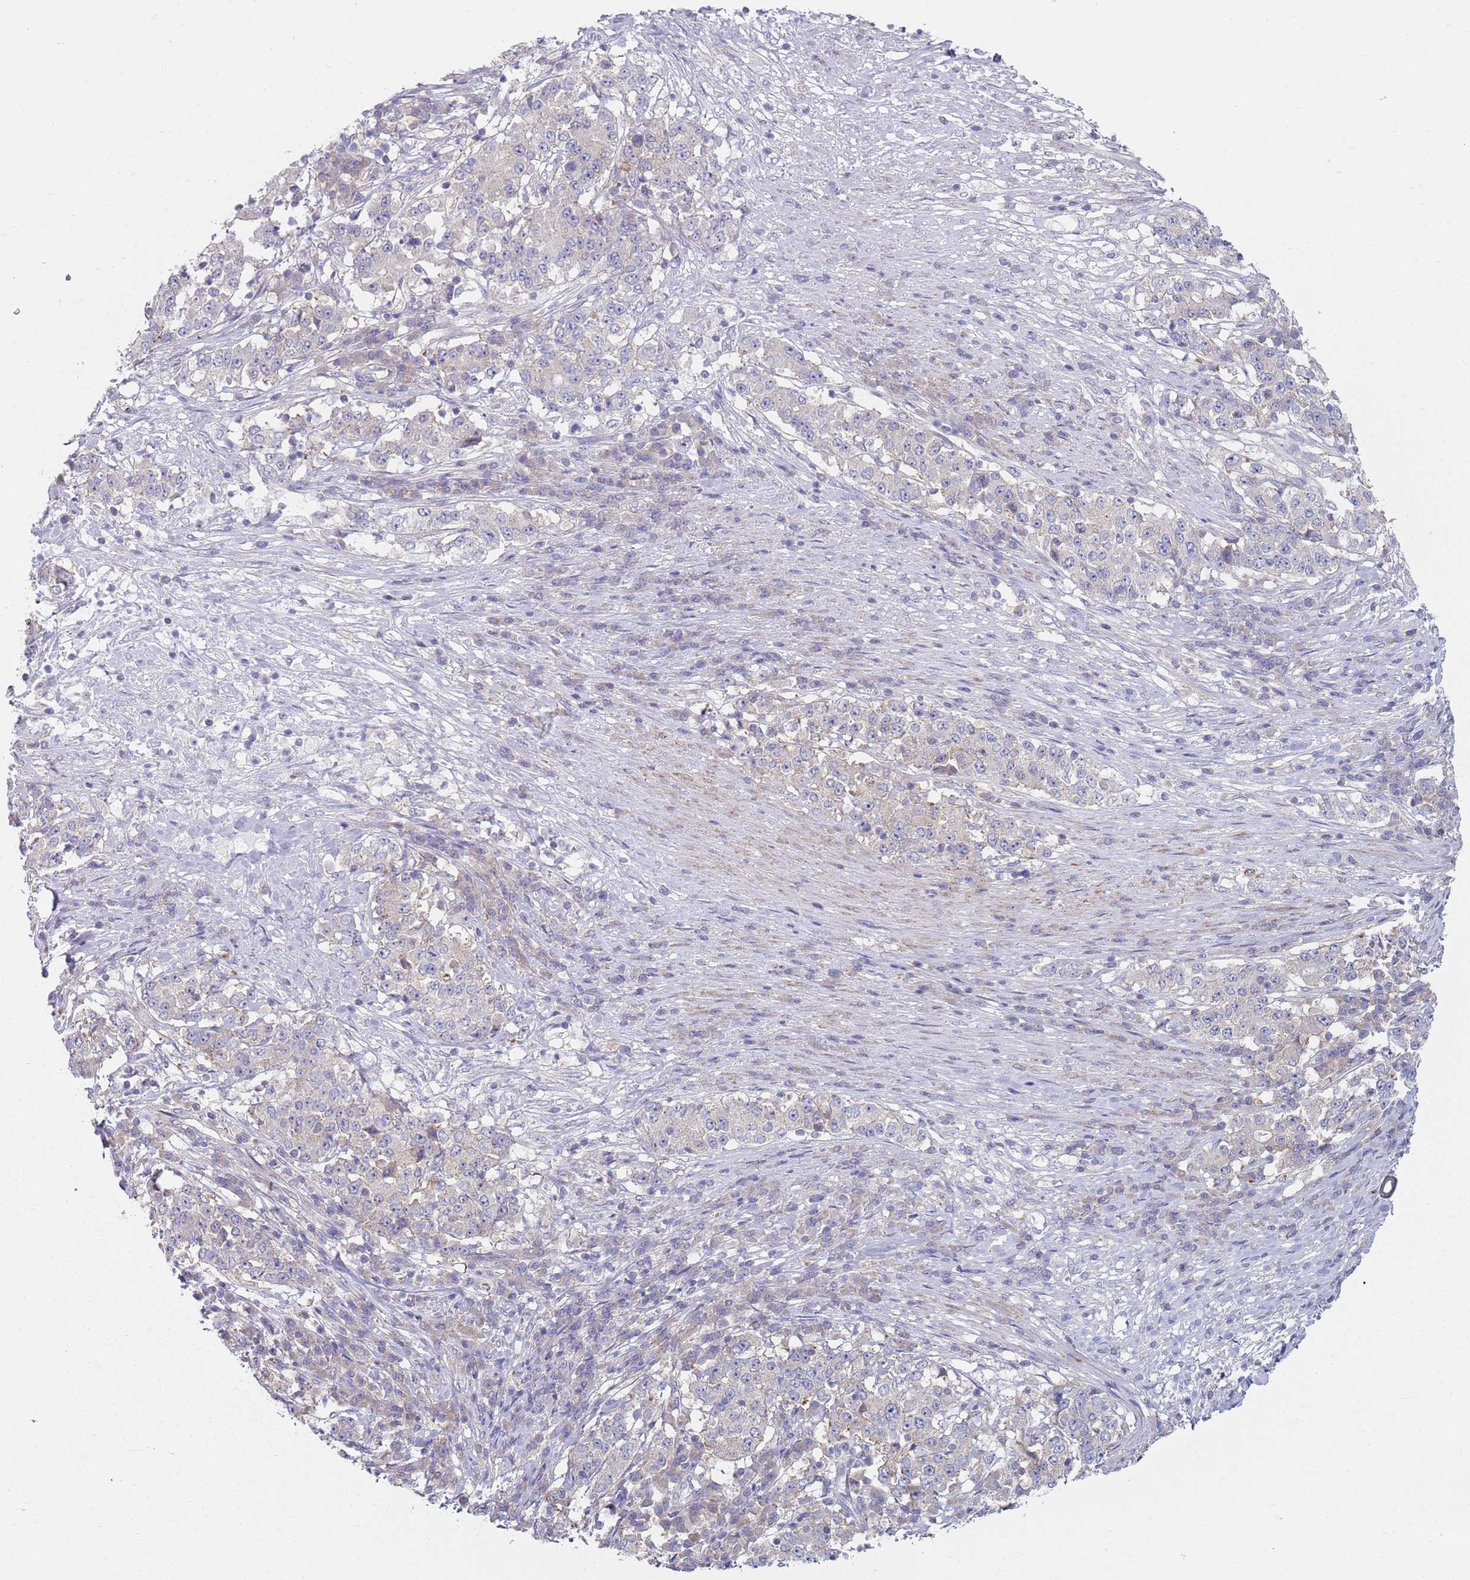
{"staining": {"intensity": "negative", "quantity": "none", "location": "none"}, "tissue": "stomach cancer", "cell_type": "Tumor cells", "image_type": "cancer", "snomed": [{"axis": "morphology", "description": "Adenocarcinoma, NOS"}, {"axis": "topography", "description": "Stomach"}], "caption": "Human stomach cancer stained for a protein using IHC reveals no staining in tumor cells.", "gene": "SLC26A6", "patient": {"sex": "male", "age": 59}}